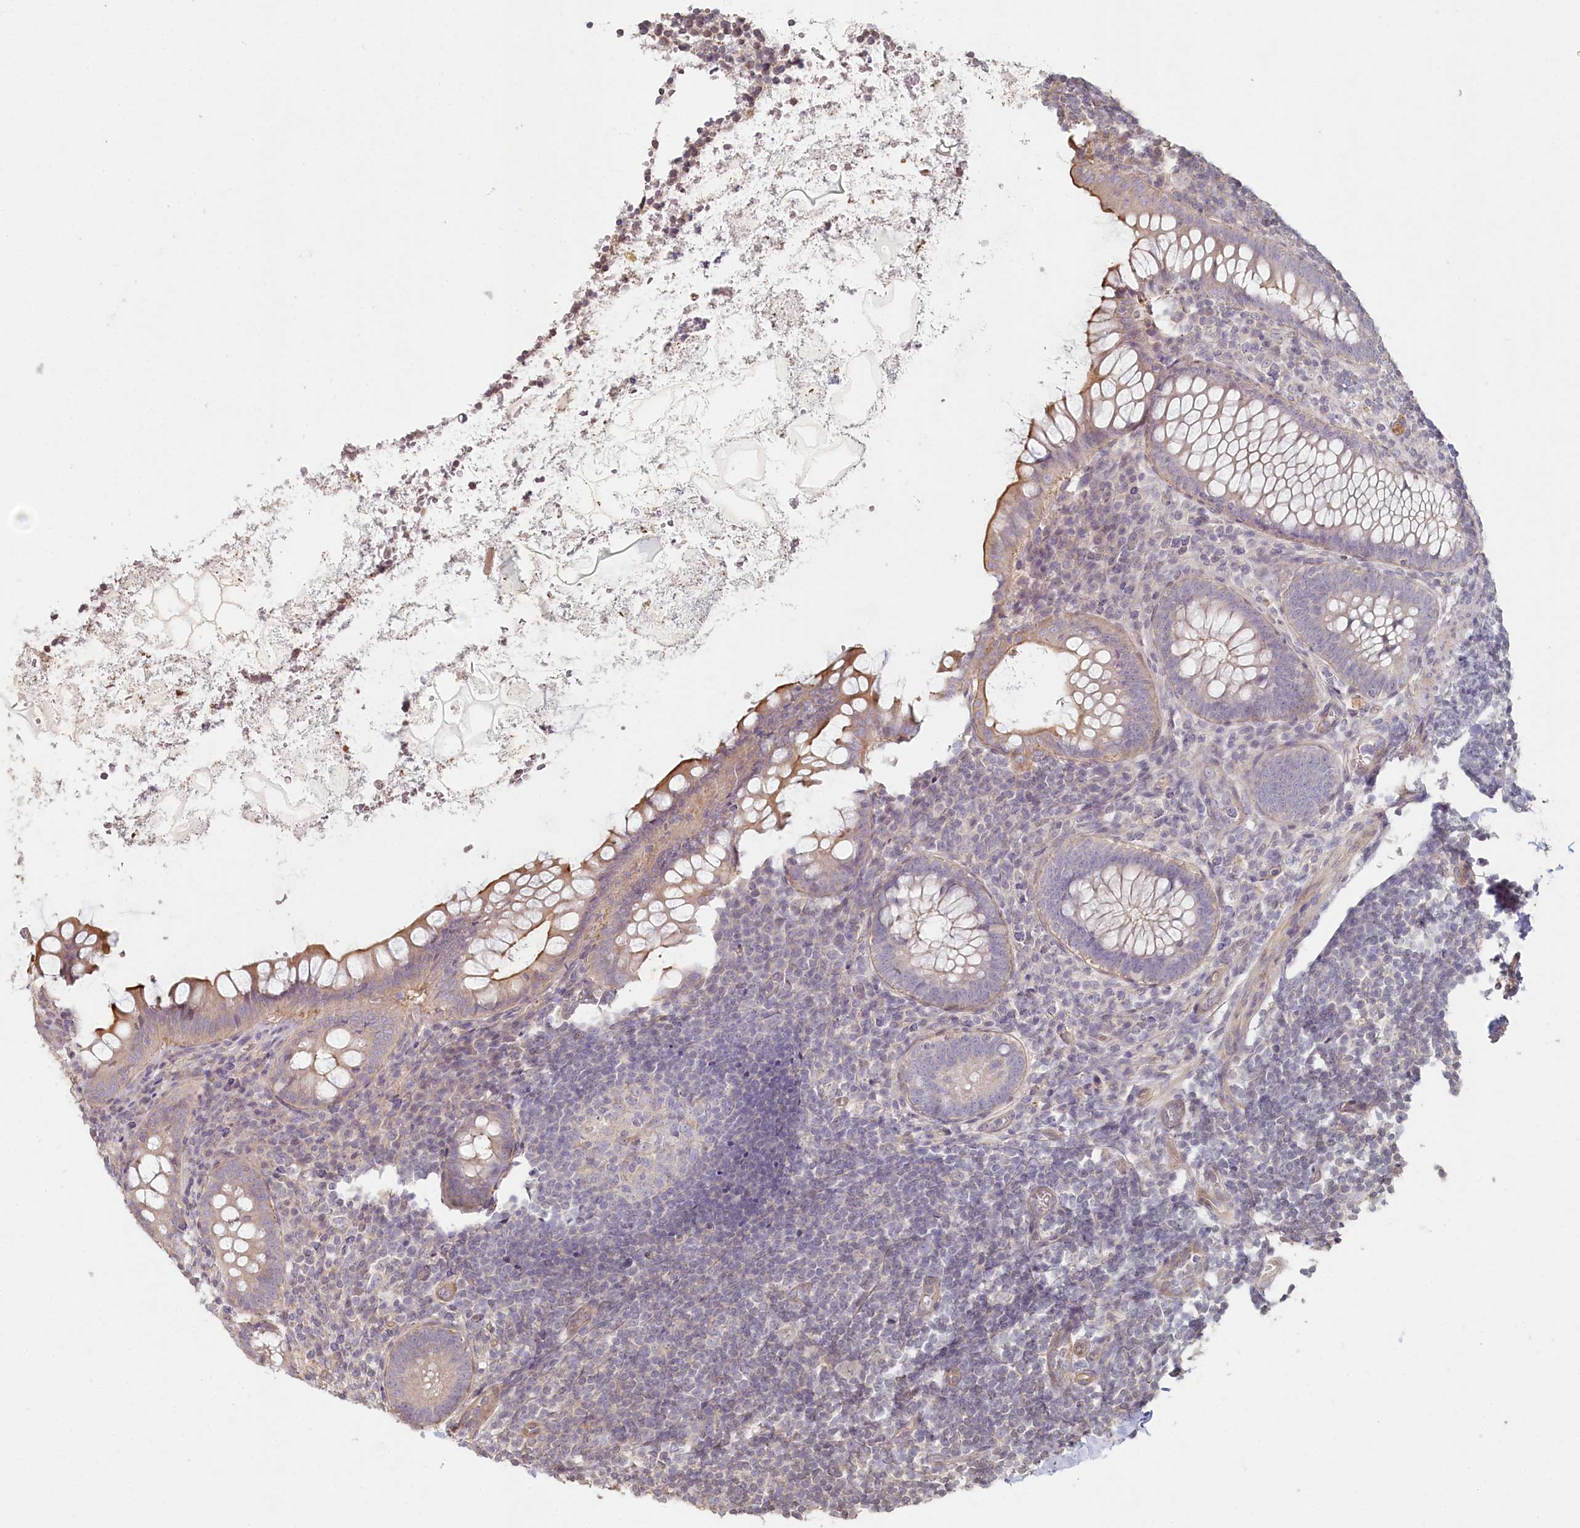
{"staining": {"intensity": "moderate", "quantity": "<25%", "location": "cytoplasmic/membranous"}, "tissue": "appendix", "cell_type": "Glandular cells", "image_type": "normal", "snomed": [{"axis": "morphology", "description": "Normal tissue, NOS"}, {"axis": "topography", "description": "Appendix"}], "caption": "Immunohistochemical staining of benign human appendix reveals moderate cytoplasmic/membranous protein positivity in about <25% of glandular cells.", "gene": "TCHP", "patient": {"sex": "female", "age": 33}}